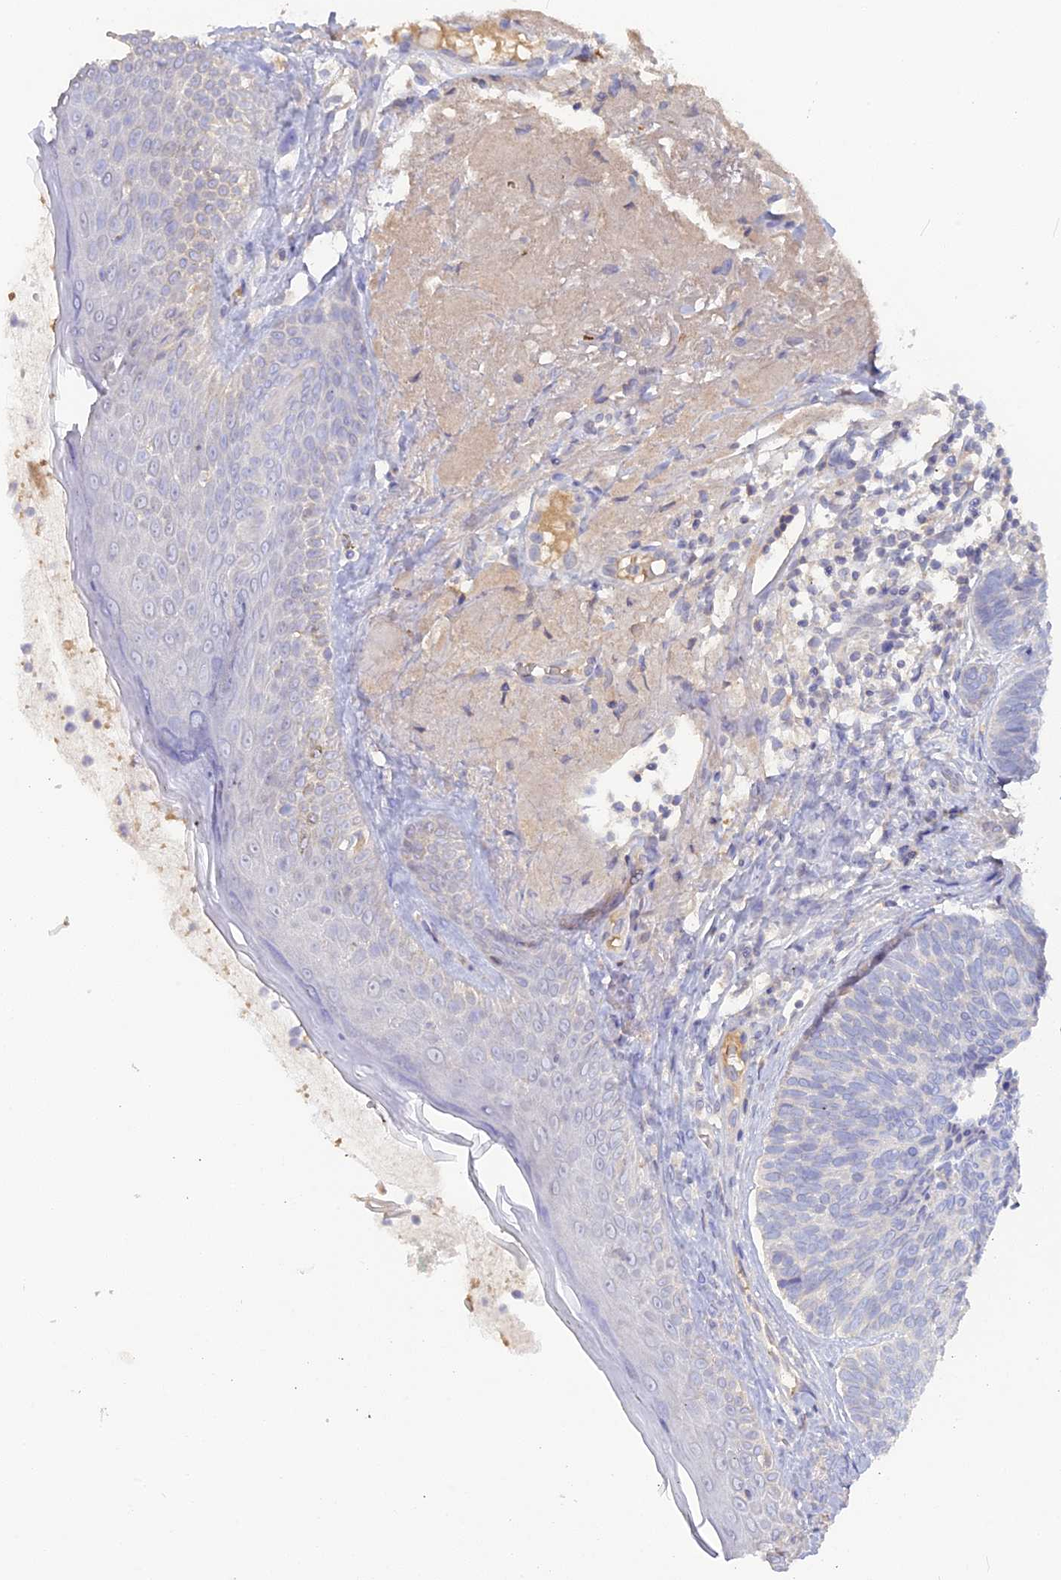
{"staining": {"intensity": "negative", "quantity": "none", "location": "none"}, "tissue": "skin cancer", "cell_type": "Tumor cells", "image_type": "cancer", "snomed": [{"axis": "morphology", "description": "Normal tissue, NOS"}, {"axis": "morphology", "description": "Basal cell carcinoma"}, {"axis": "topography", "description": "Skin"}], "caption": "DAB (3,3'-diaminobenzidine) immunohistochemical staining of skin cancer (basal cell carcinoma) shows no significant expression in tumor cells.", "gene": "ADGRA1", "patient": {"sex": "male", "age": 66}}